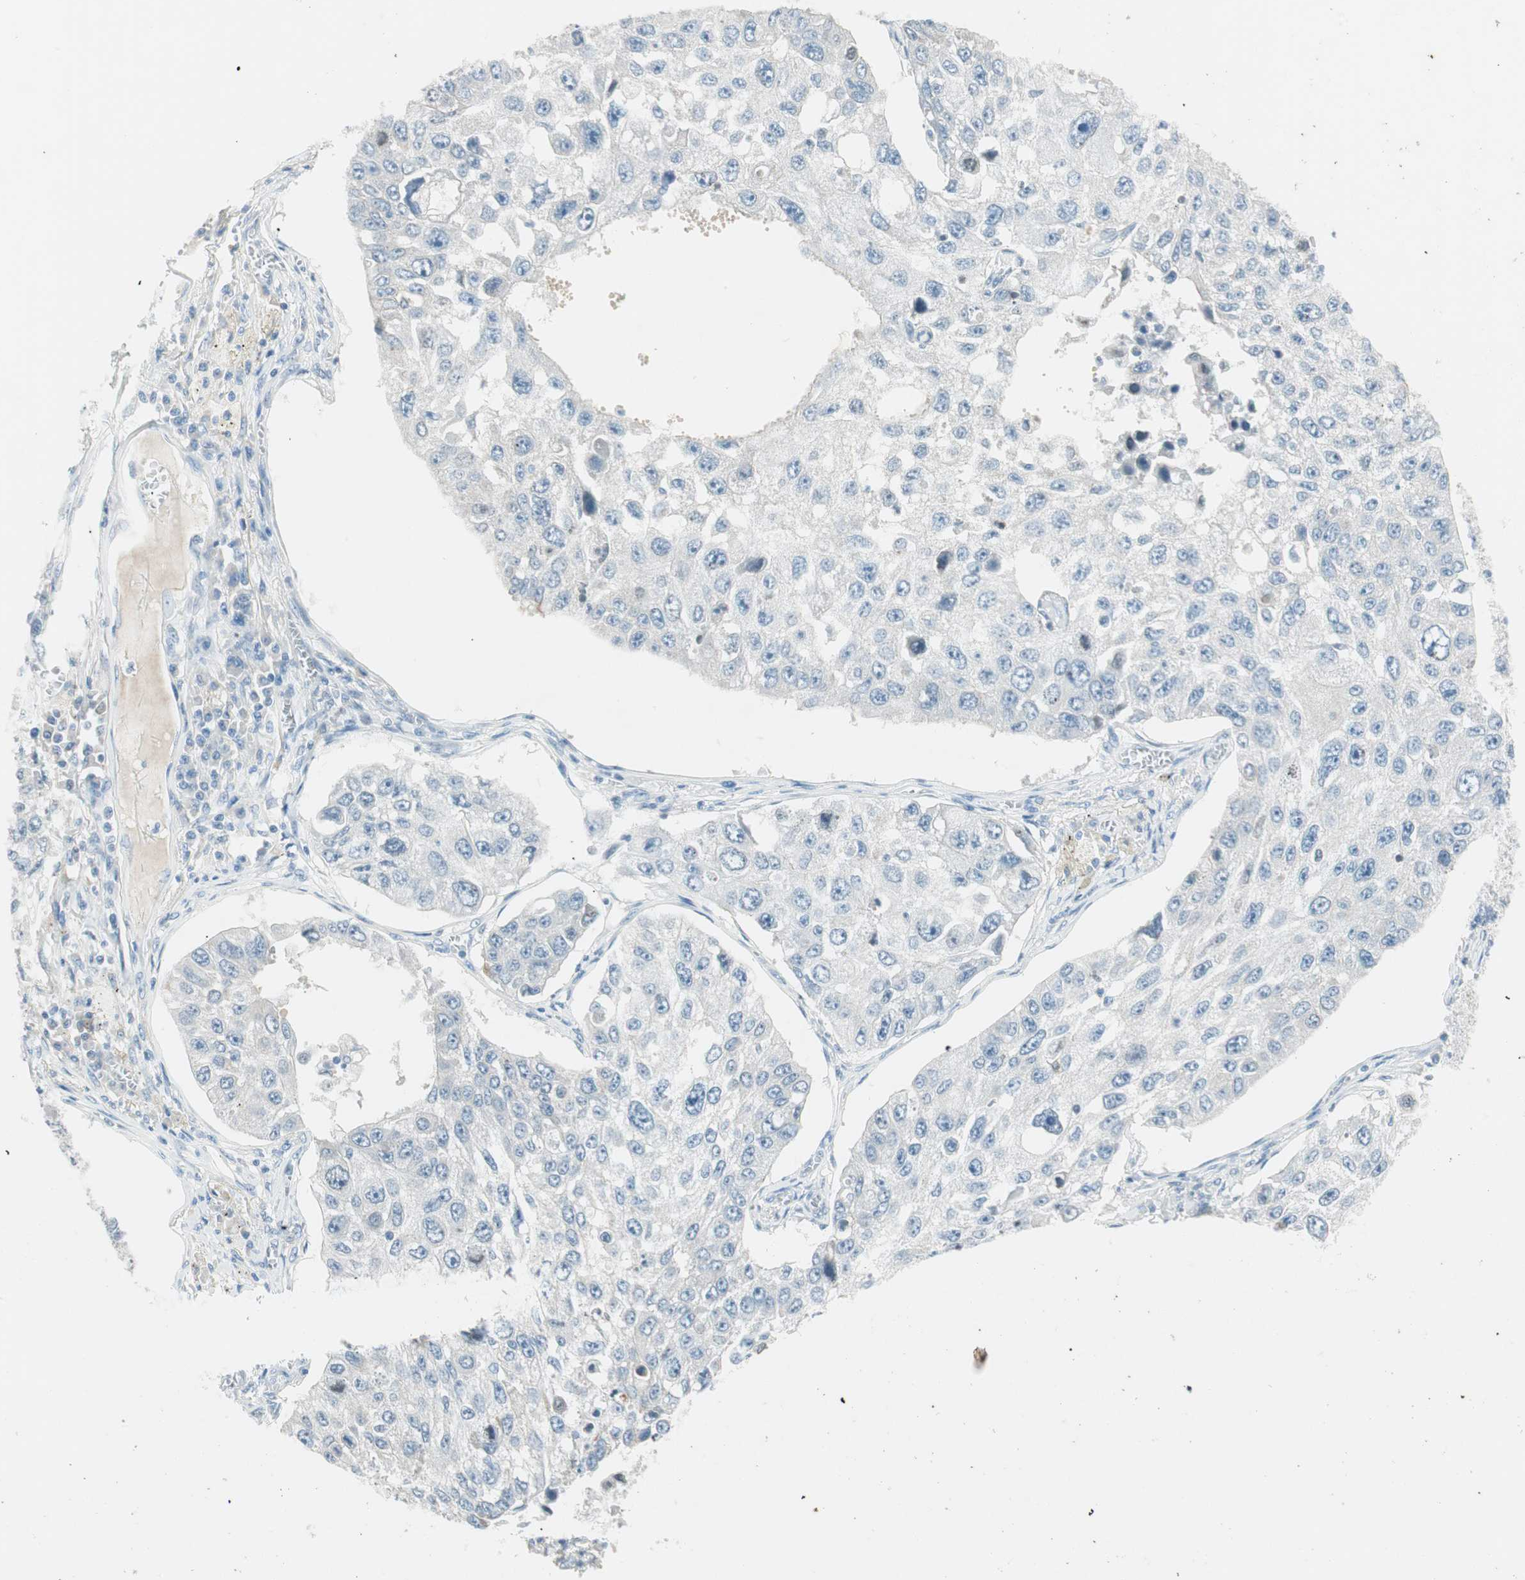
{"staining": {"intensity": "negative", "quantity": "none", "location": "none"}, "tissue": "lung cancer", "cell_type": "Tumor cells", "image_type": "cancer", "snomed": [{"axis": "morphology", "description": "Squamous cell carcinoma, NOS"}, {"axis": "topography", "description": "Lung"}], "caption": "The image displays no significant staining in tumor cells of squamous cell carcinoma (lung).", "gene": "GNAO1", "patient": {"sex": "male", "age": 71}}